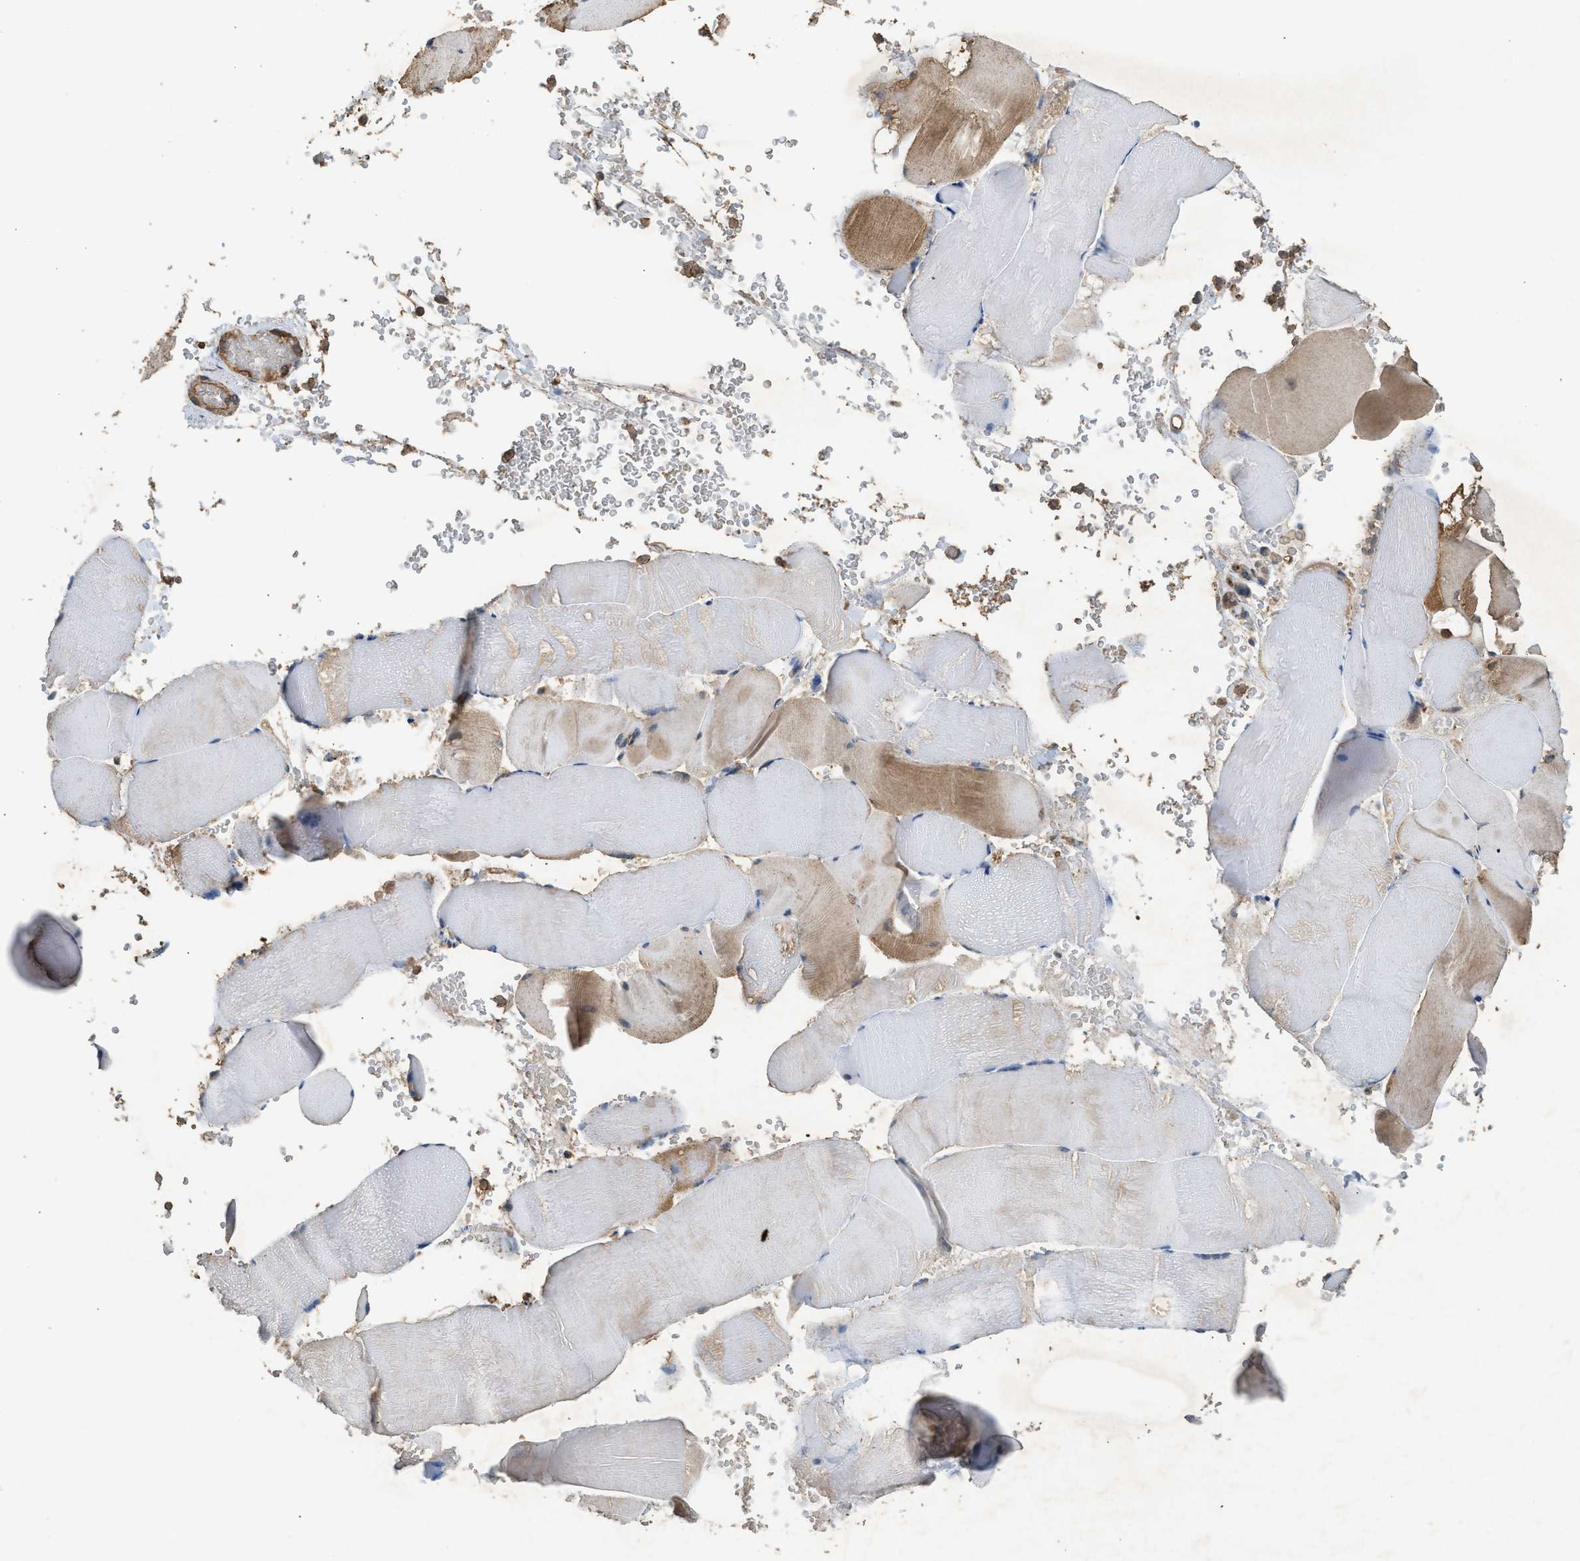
{"staining": {"intensity": "moderate", "quantity": "25%-75%", "location": "cytoplasmic/membranous"}, "tissue": "skeletal muscle", "cell_type": "Myocytes", "image_type": "normal", "snomed": [{"axis": "morphology", "description": "Normal tissue, NOS"}, {"axis": "topography", "description": "Skeletal muscle"}], "caption": "Skeletal muscle stained with DAB (3,3'-diaminobenzidine) IHC shows medium levels of moderate cytoplasmic/membranous expression in about 25%-75% of myocytes.", "gene": "HIP1R", "patient": {"sex": "male", "age": 62}}